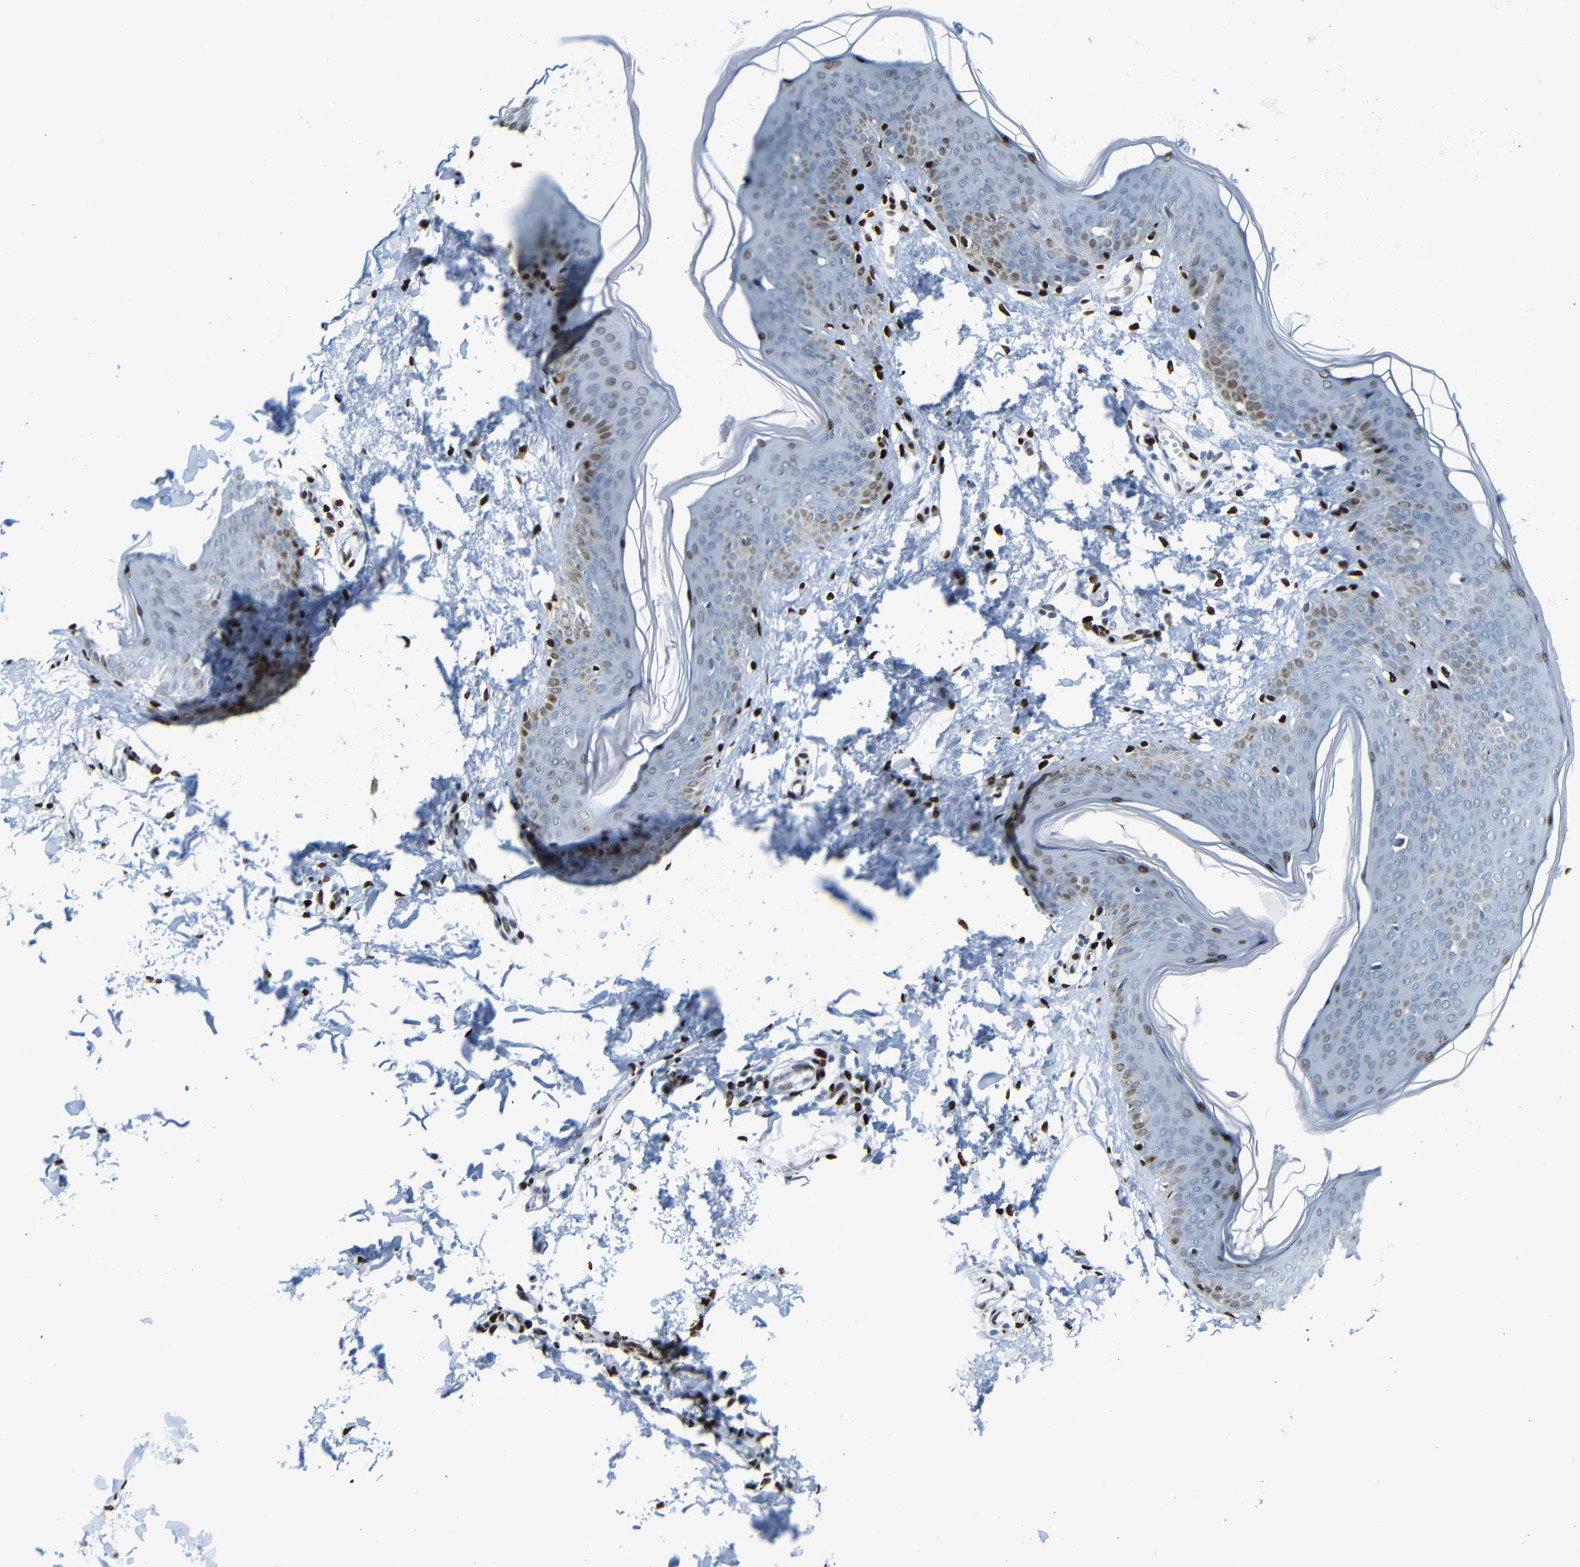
{"staining": {"intensity": "moderate", "quantity": ">75%", "location": "nuclear"}, "tissue": "skin", "cell_type": "Fibroblasts", "image_type": "normal", "snomed": [{"axis": "morphology", "description": "Normal tissue, NOS"}, {"axis": "topography", "description": "Skin"}], "caption": "IHC of normal human skin demonstrates medium levels of moderate nuclear expression in about >75% of fibroblasts.", "gene": "NPIPB15", "patient": {"sex": "female", "age": 17}}